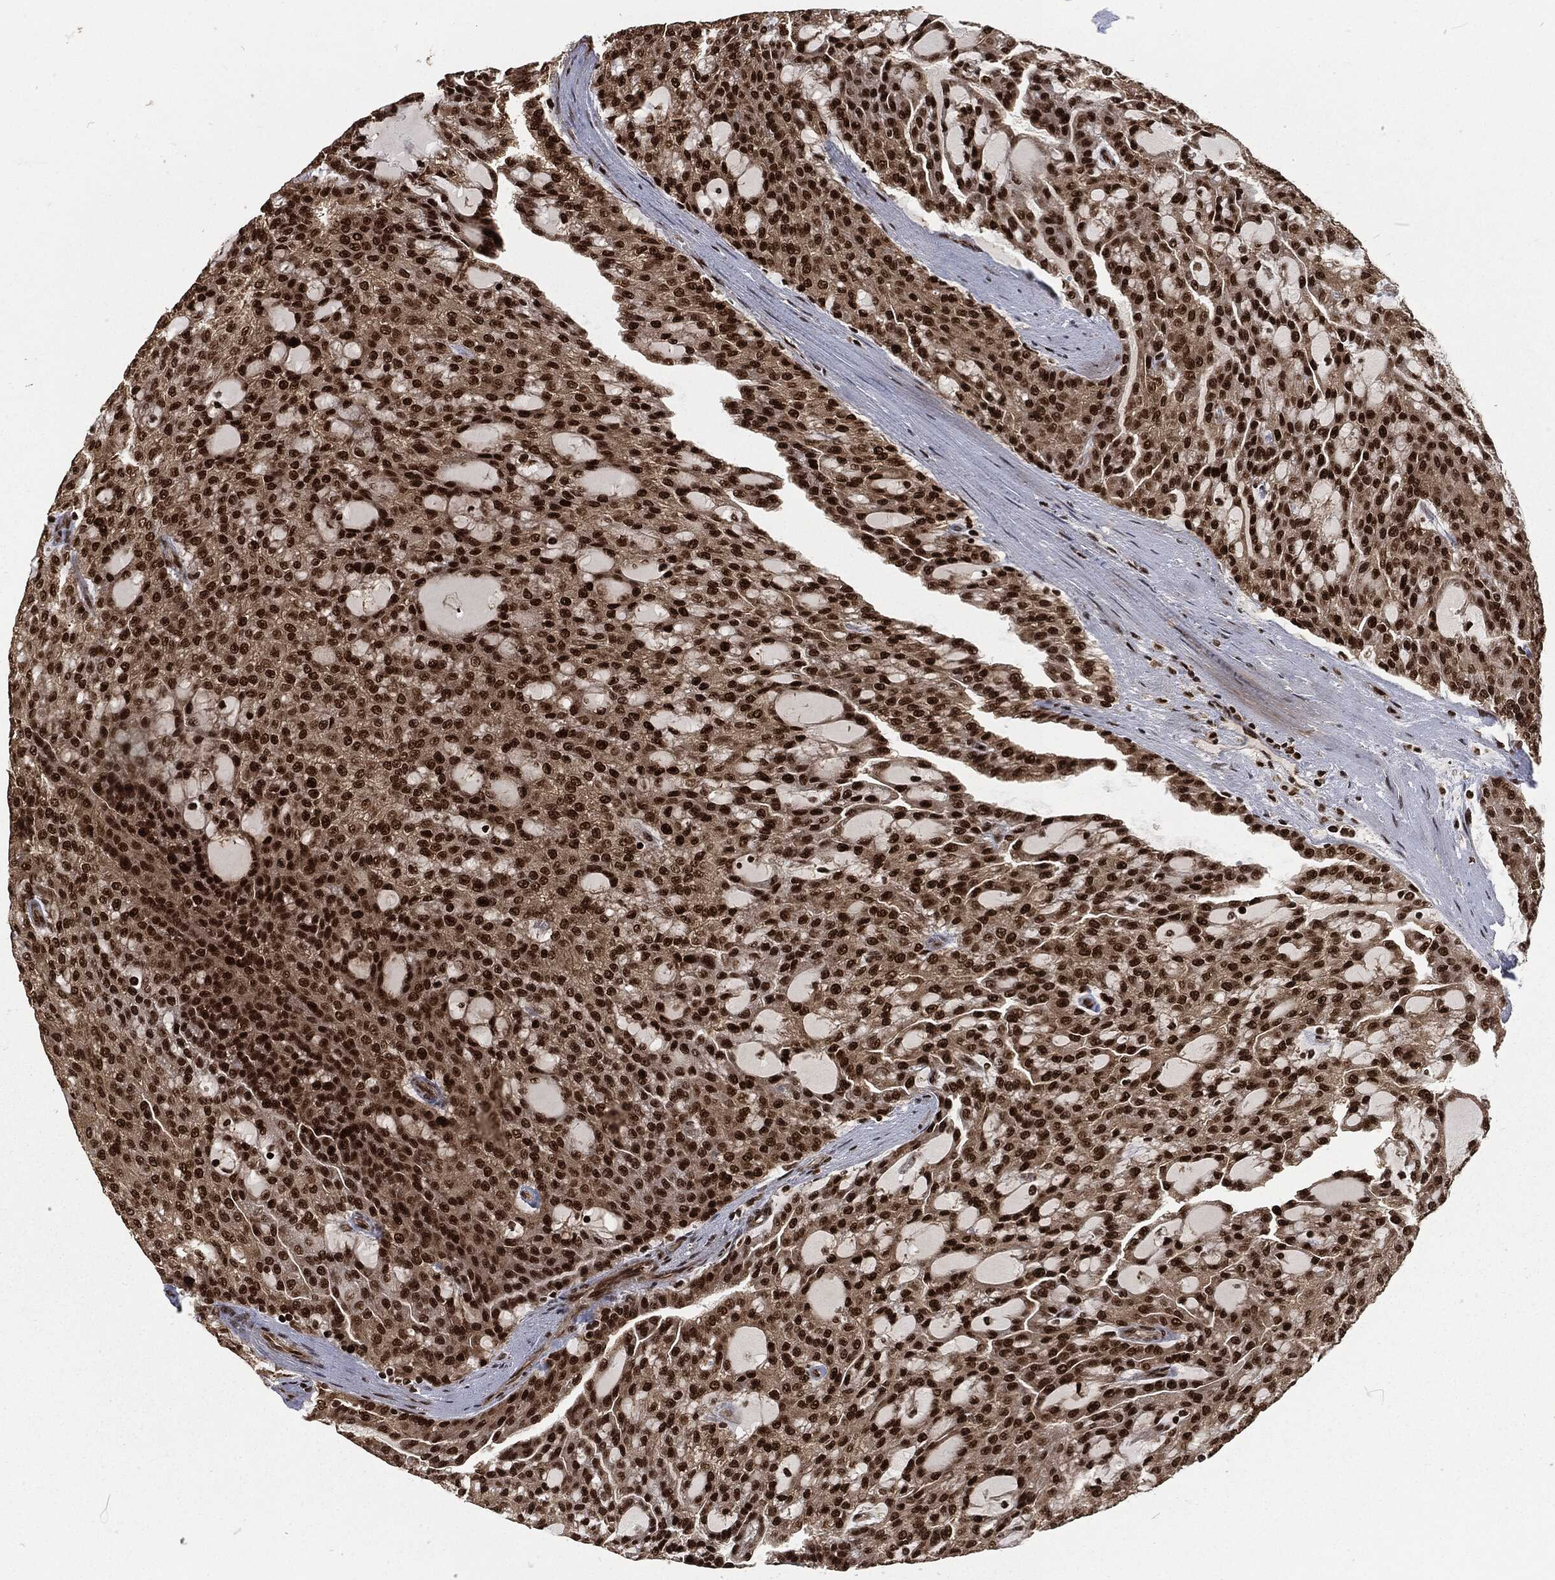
{"staining": {"intensity": "strong", "quantity": ">75%", "location": "nuclear"}, "tissue": "renal cancer", "cell_type": "Tumor cells", "image_type": "cancer", "snomed": [{"axis": "morphology", "description": "Adenocarcinoma, NOS"}, {"axis": "topography", "description": "Kidney"}], "caption": "This image demonstrates immunohistochemistry (IHC) staining of human renal cancer (adenocarcinoma), with high strong nuclear positivity in about >75% of tumor cells.", "gene": "NGRN", "patient": {"sex": "male", "age": 63}}